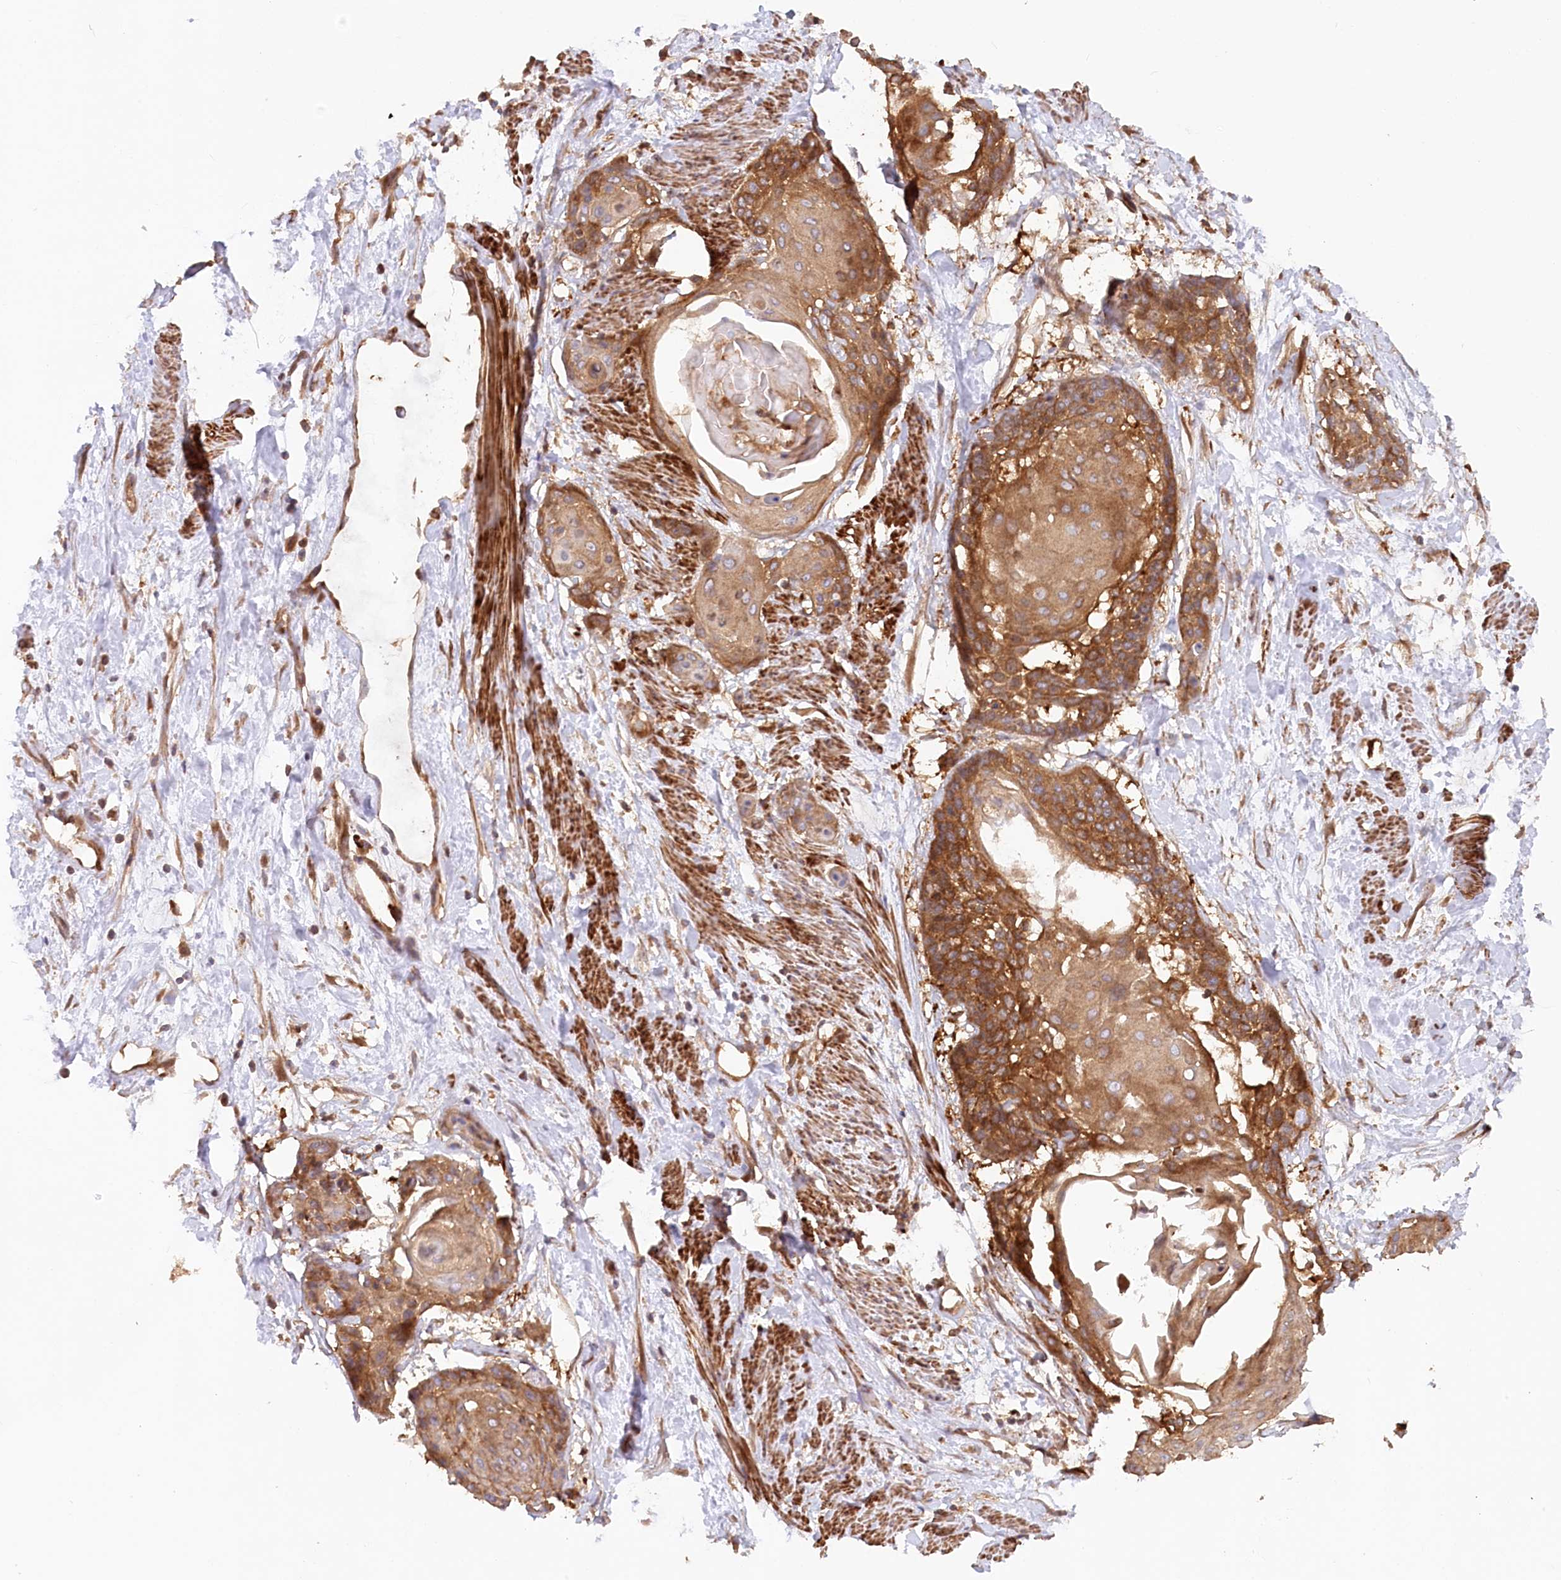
{"staining": {"intensity": "strong", "quantity": ">75%", "location": "cytoplasmic/membranous"}, "tissue": "cervical cancer", "cell_type": "Tumor cells", "image_type": "cancer", "snomed": [{"axis": "morphology", "description": "Squamous cell carcinoma, NOS"}, {"axis": "topography", "description": "Cervix"}], "caption": "DAB immunohistochemical staining of cervical cancer shows strong cytoplasmic/membranous protein positivity in about >75% of tumor cells.", "gene": "PAIP2", "patient": {"sex": "female", "age": 57}}